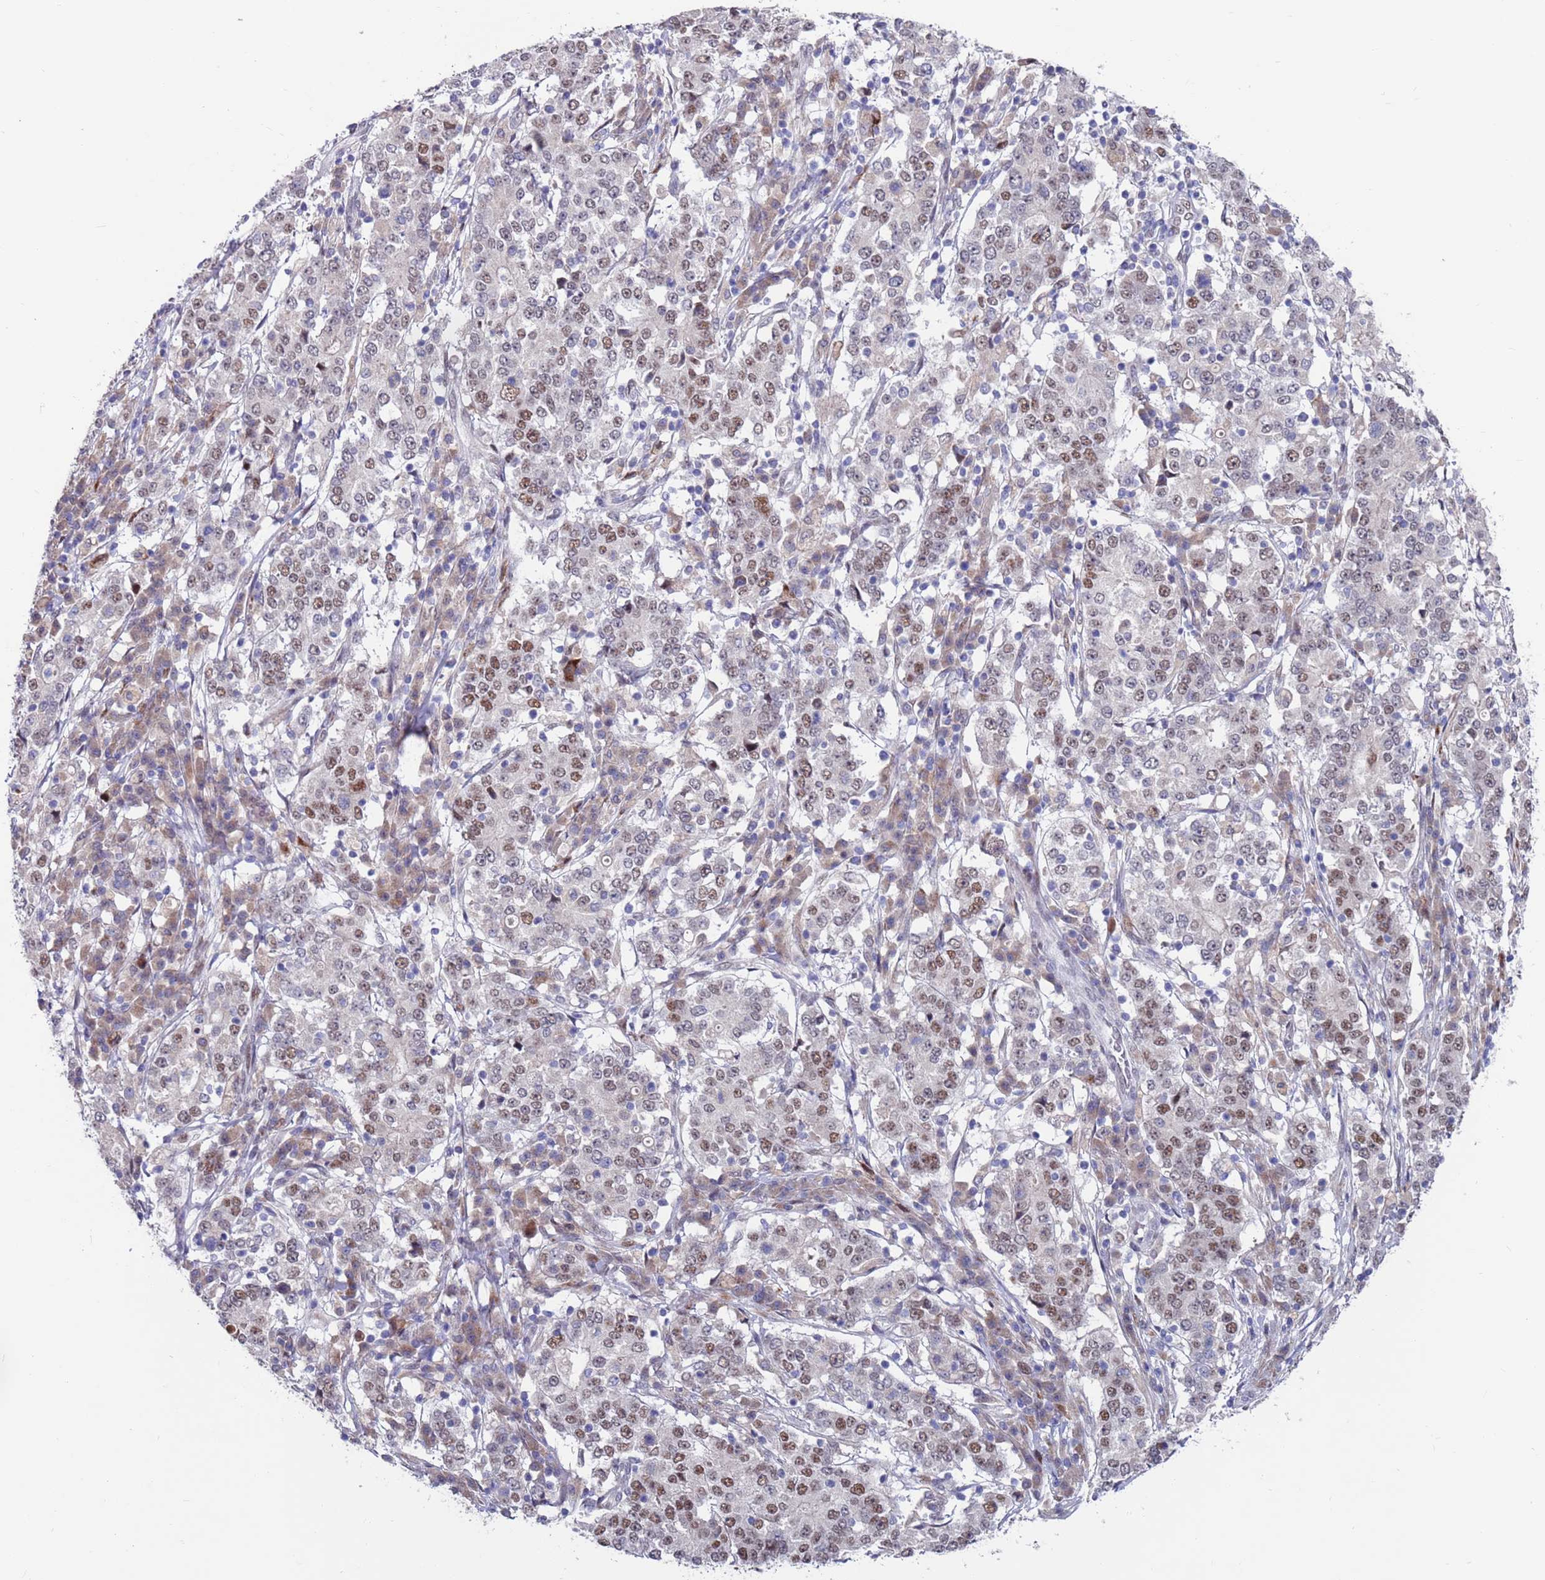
{"staining": {"intensity": "moderate", "quantity": "25%-75%", "location": "nuclear"}, "tissue": "stomach cancer", "cell_type": "Tumor cells", "image_type": "cancer", "snomed": [{"axis": "morphology", "description": "Adenocarcinoma, NOS"}, {"axis": "topography", "description": "Stomach"}], "caption": "High-magnification brightfield microscopy of adenocarcinoma (stomach) stained with DAB (brown) and counterstained with hematoxylin (blue). tumor cells exhibit moderate nuclear positivity is present in about25%-75% of cells.", "gene": "FBXO27", "patient": {"sex": "male", "age": 59}}